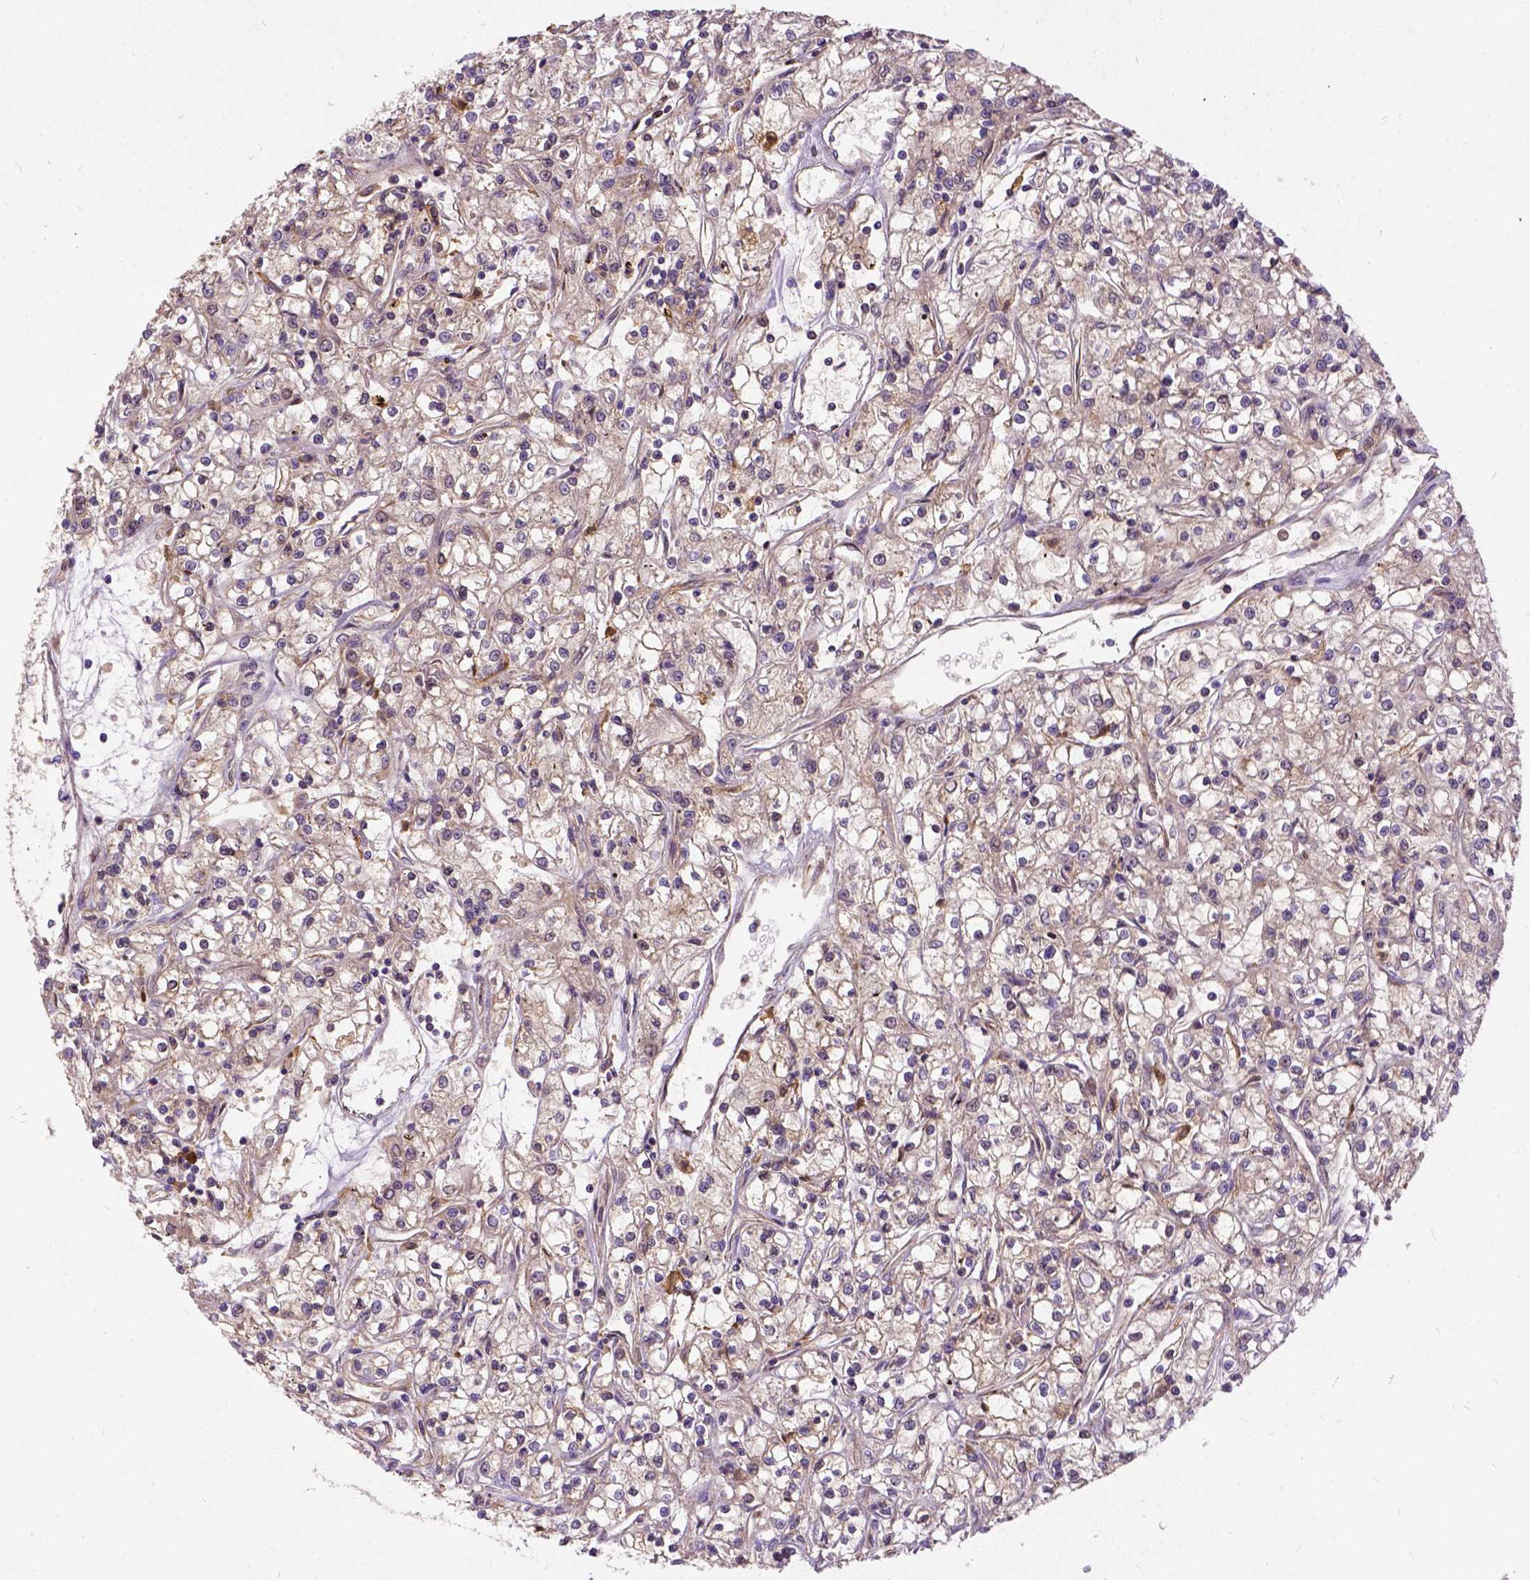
{"staining": {"intensity": "weak", "quantity": ">75%", "location": "cytoplasmic/membranous"}, "tissue": "renal cancer", "cell_type": "Tumor cells", "image_type": "cancer", "snomed": [{"axis": "morphology", "description": "Adenocarcinoma, NOS"}, {"axis": "topography", "description": "Kidney"}], "caption": "High-magnification brightfield microscopy of renal adenocarcinoma stained with DAB (3,3'-diaminobenzidine) (brown) and counterstained with hematoxylin (blue). tumor cells exhibit weak cytoplasmic/membranous staining is appreciated in approximately>75% of cells.", "gene": "ILRUN", "patient": {"sex": "female", "age": 59}}